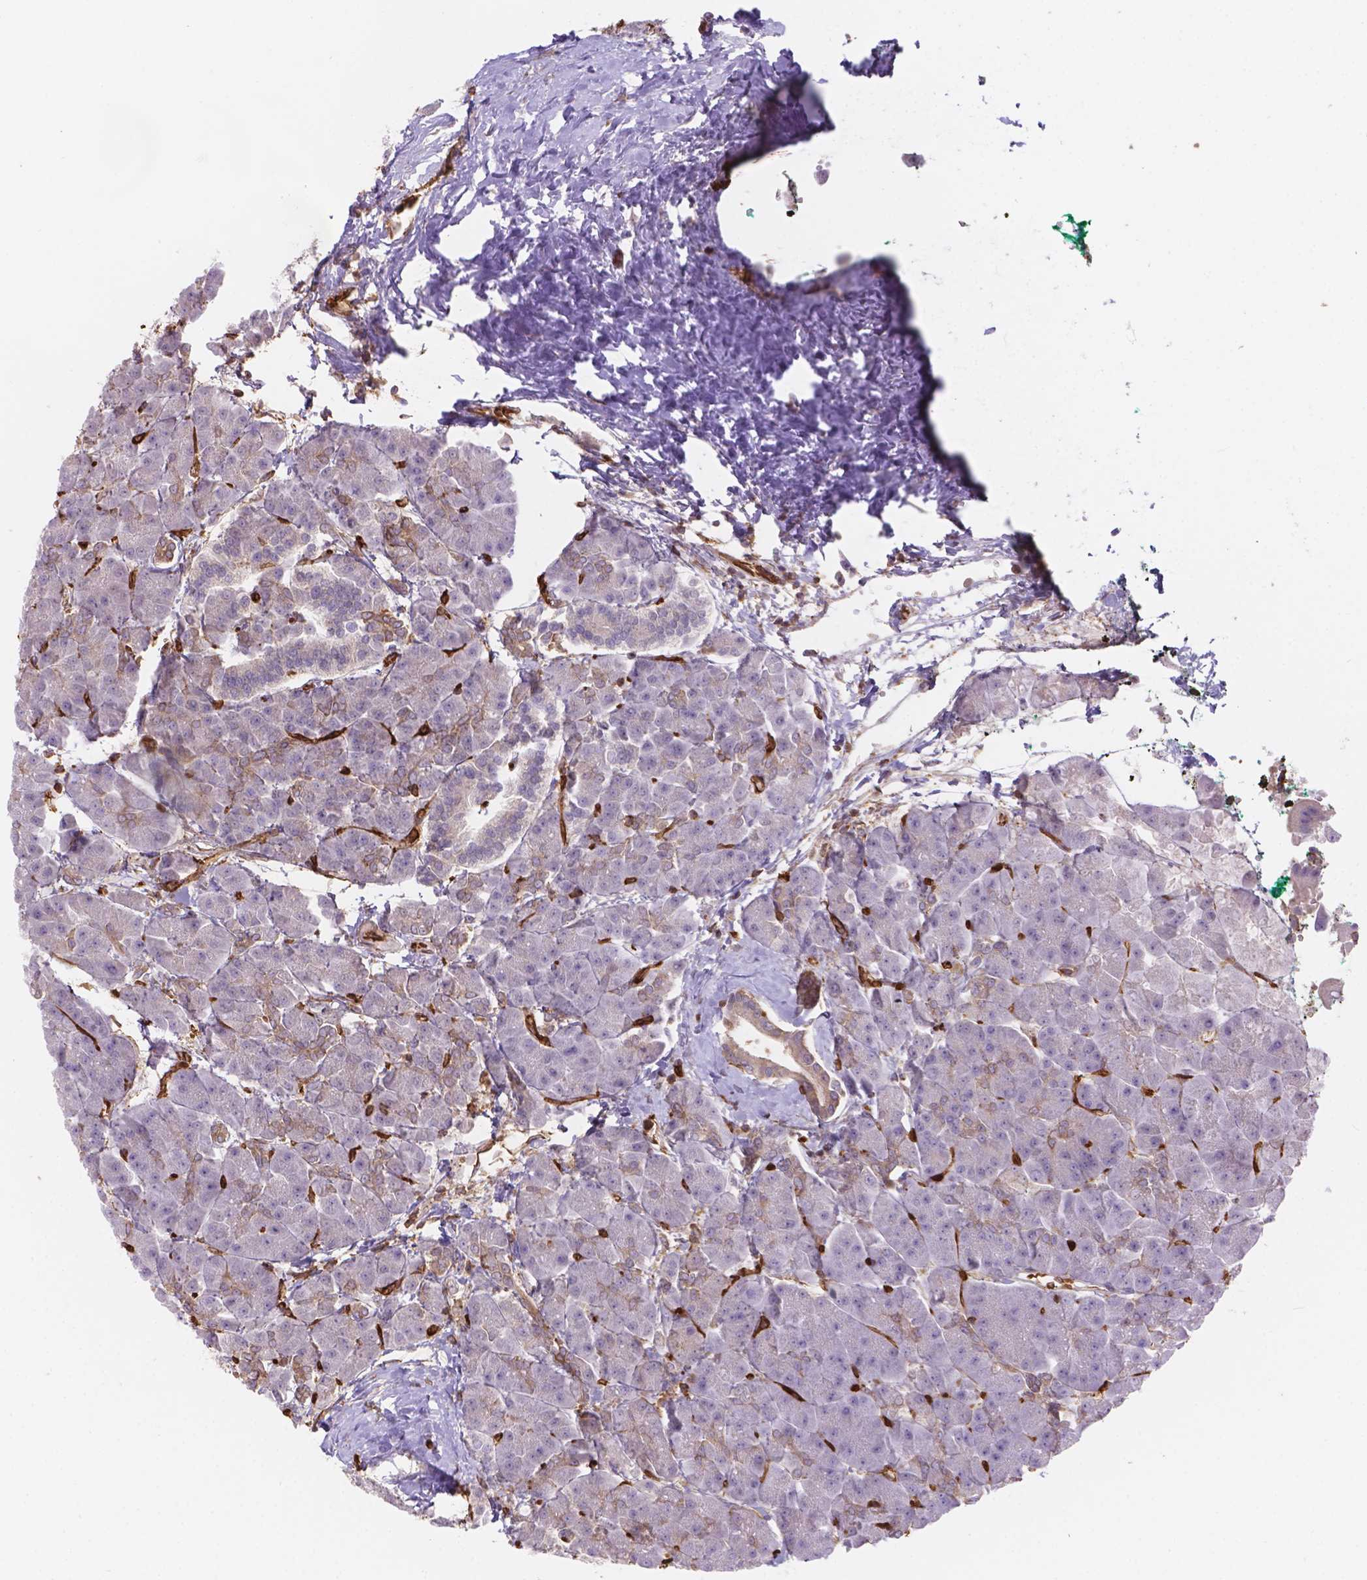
{"staining": {"intensity": "moderate", "quantity": "<25%", "location": "cytoplasmic/membranous"}, "tissue": "pancreas", "cell_type": "Exocrine glandular cells", "image_type": "normal", "snomed": [{"axis": "morphology", "description": "Normal tissue, NOS"}, {"axis": "topography", "description": "Adipose tissue"}, {"axis": "topography", "description": "Pancreas"}, {"axis": "topography", "description": "Peripheral nerve tissue"}], "caption": "Protein staining of benign pancreas reveals moderate cytoplasmic/membranous expression in about <25% of exocrine glandular cells. (DAB IHC with brightfield microscopy, high magnification).", "gene": "DMWD", "patient": {"sex": "female", "age": 58}}